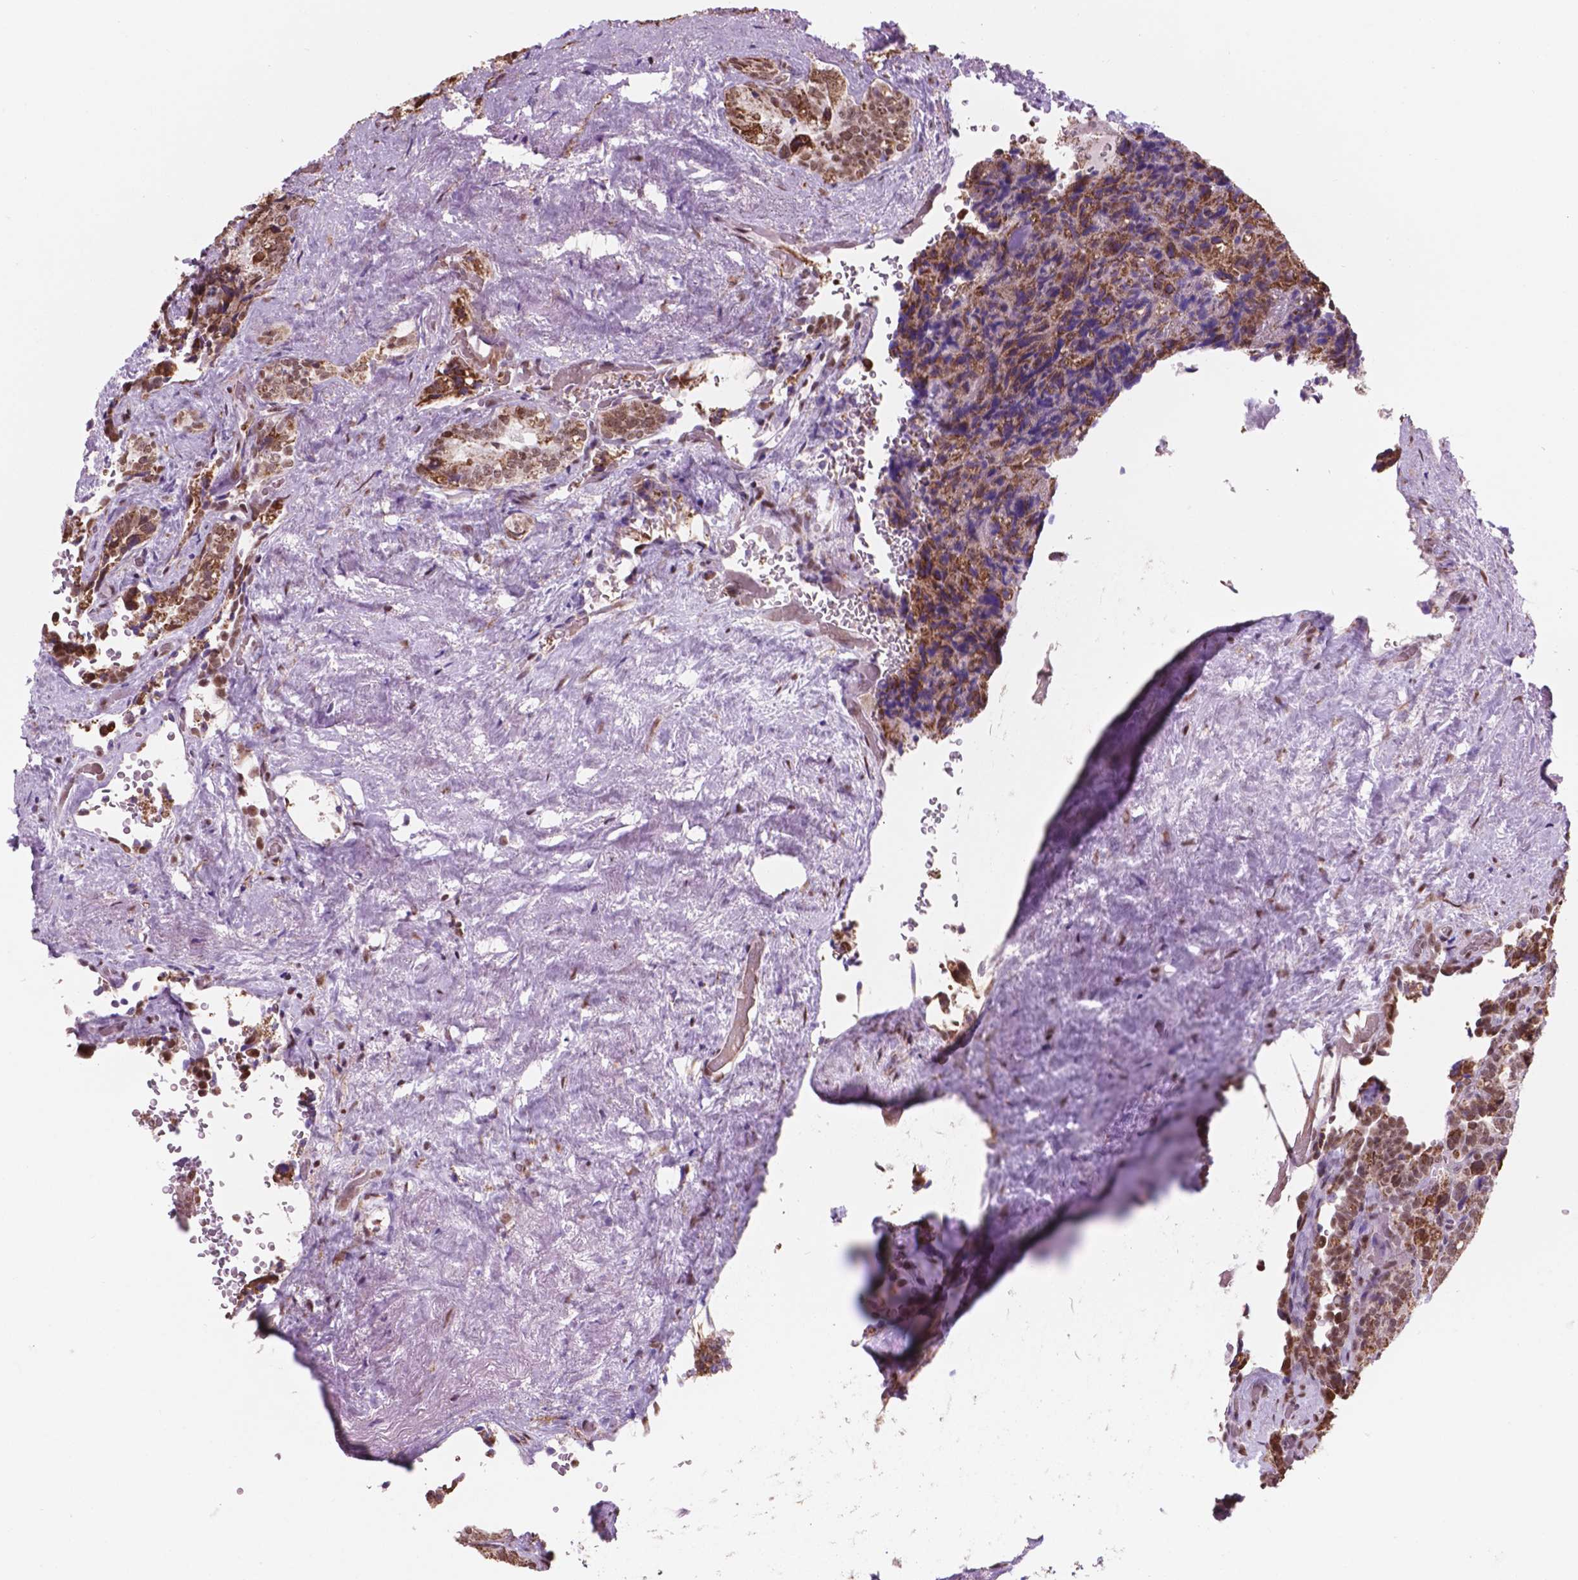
{"staining": {"intensity": "moderate", "quantity": ">75%", "location": "cytoplasmic/membranous,nuclear"}, "tissue": "seminal vesicle", "cell_type": "Glandular cells", "image_type": "normal", "snomed": [{"axis": "morphology", "description": "Normal tissue, NOS"}, {"axis": "topography", "description": "Seminal veicle"}], "caption": "Glandular cells reveal medium levels of moderate cytoplasmic/membranous,nuclear expression in approximately >75% of cells in normal seminal vesicle. Nuclei are stained in blue.", "gene": "NDUFA10", "patient": {"sex": "male", "age": 69}}